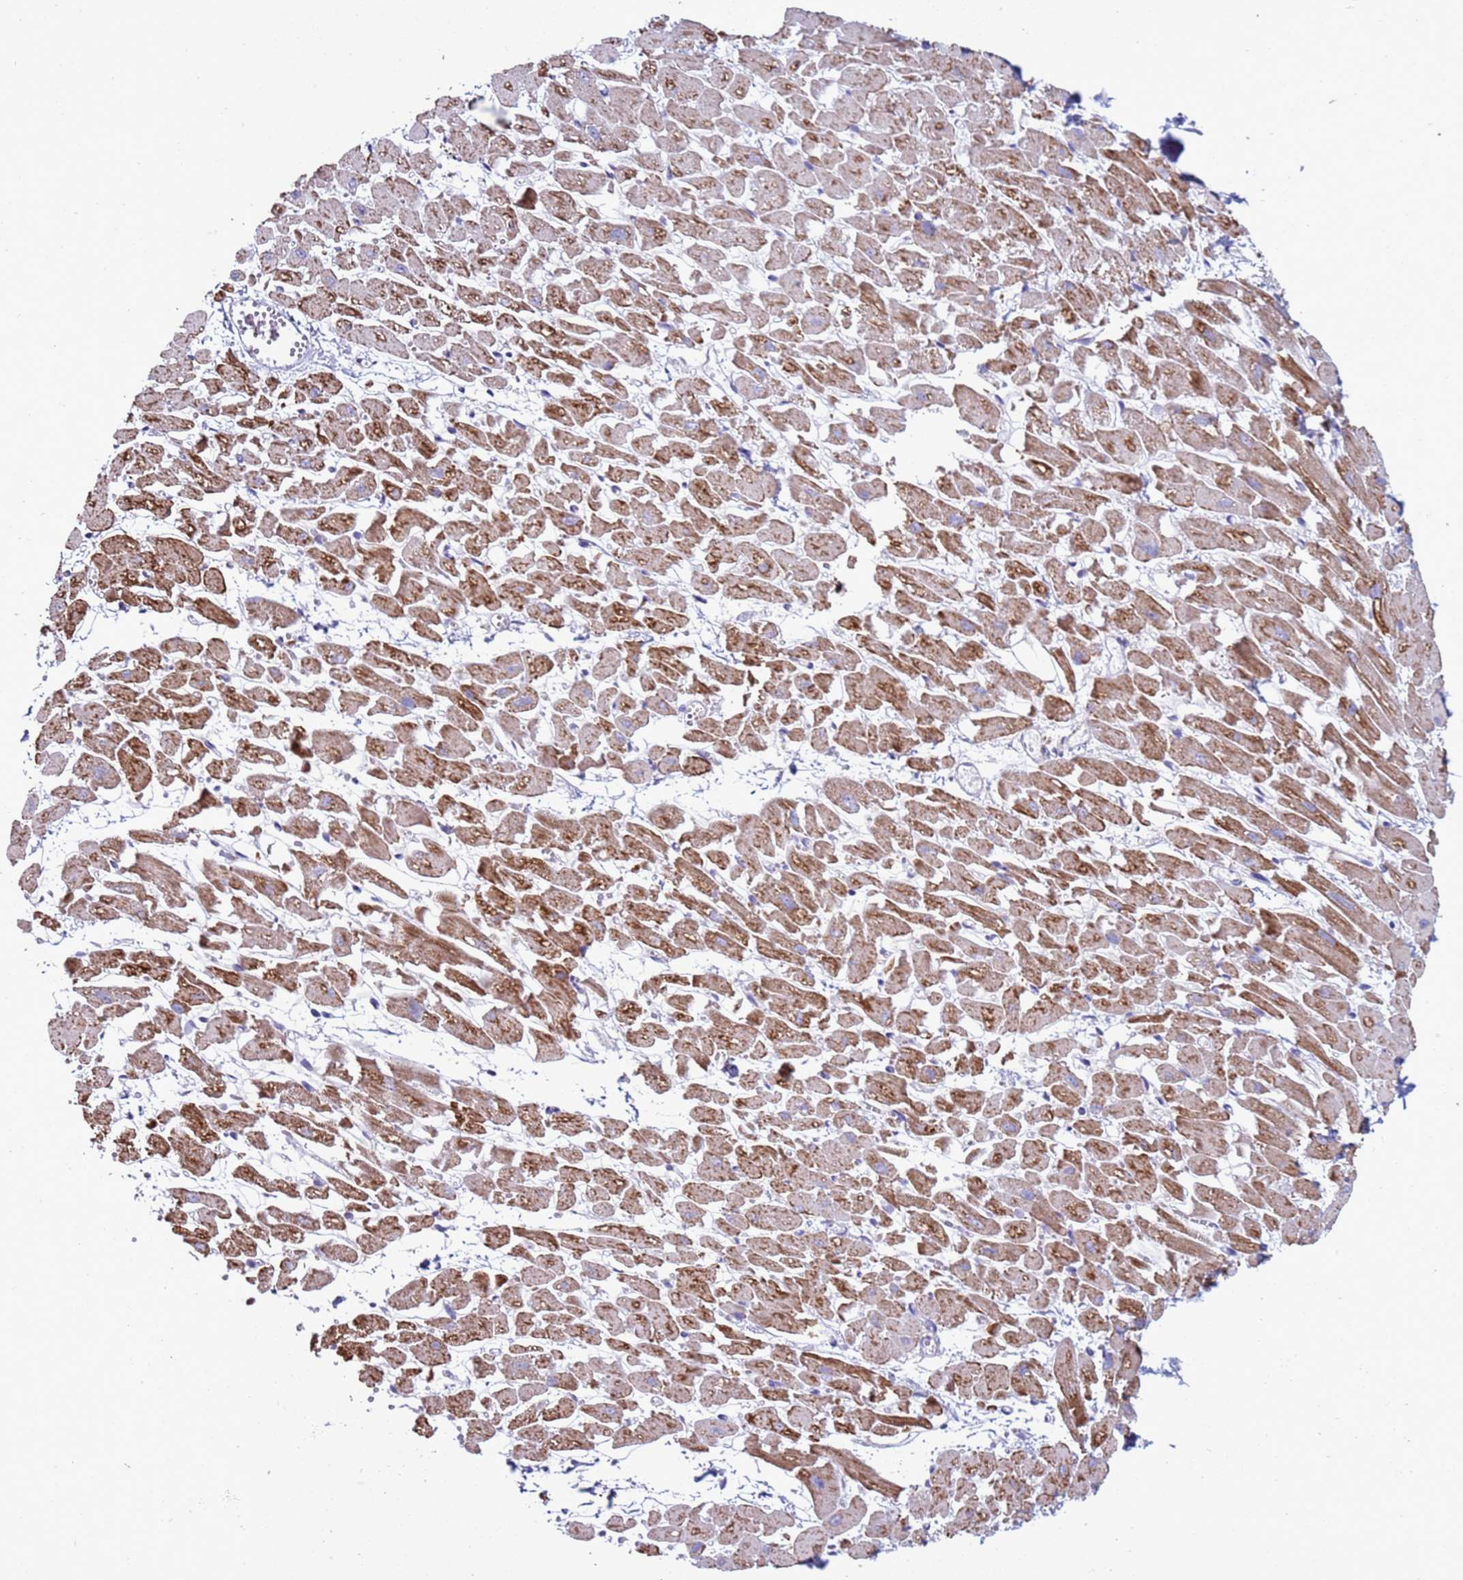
{"staining": {"intensity": "moderate", "quantity": "25%-75%", "location": "cytoplasmic/membranous"}, "tissue": "heart muscle", "cell_type": "Cardiomyocytes", "image_type": "normal", "snomed": [{"axis": "morphology", "description": "Normal tissue, NOS"}, {"axis": "topography", "description": "Heart"}], "caption": "A photomicrograph of human heart muscle stained for a protein exhibits moderate cytoplasmic/membranous brown staining in cardiomyocytes.", "gene": "ABHD17B", "patient": {"sex": "female", "age": 64}}